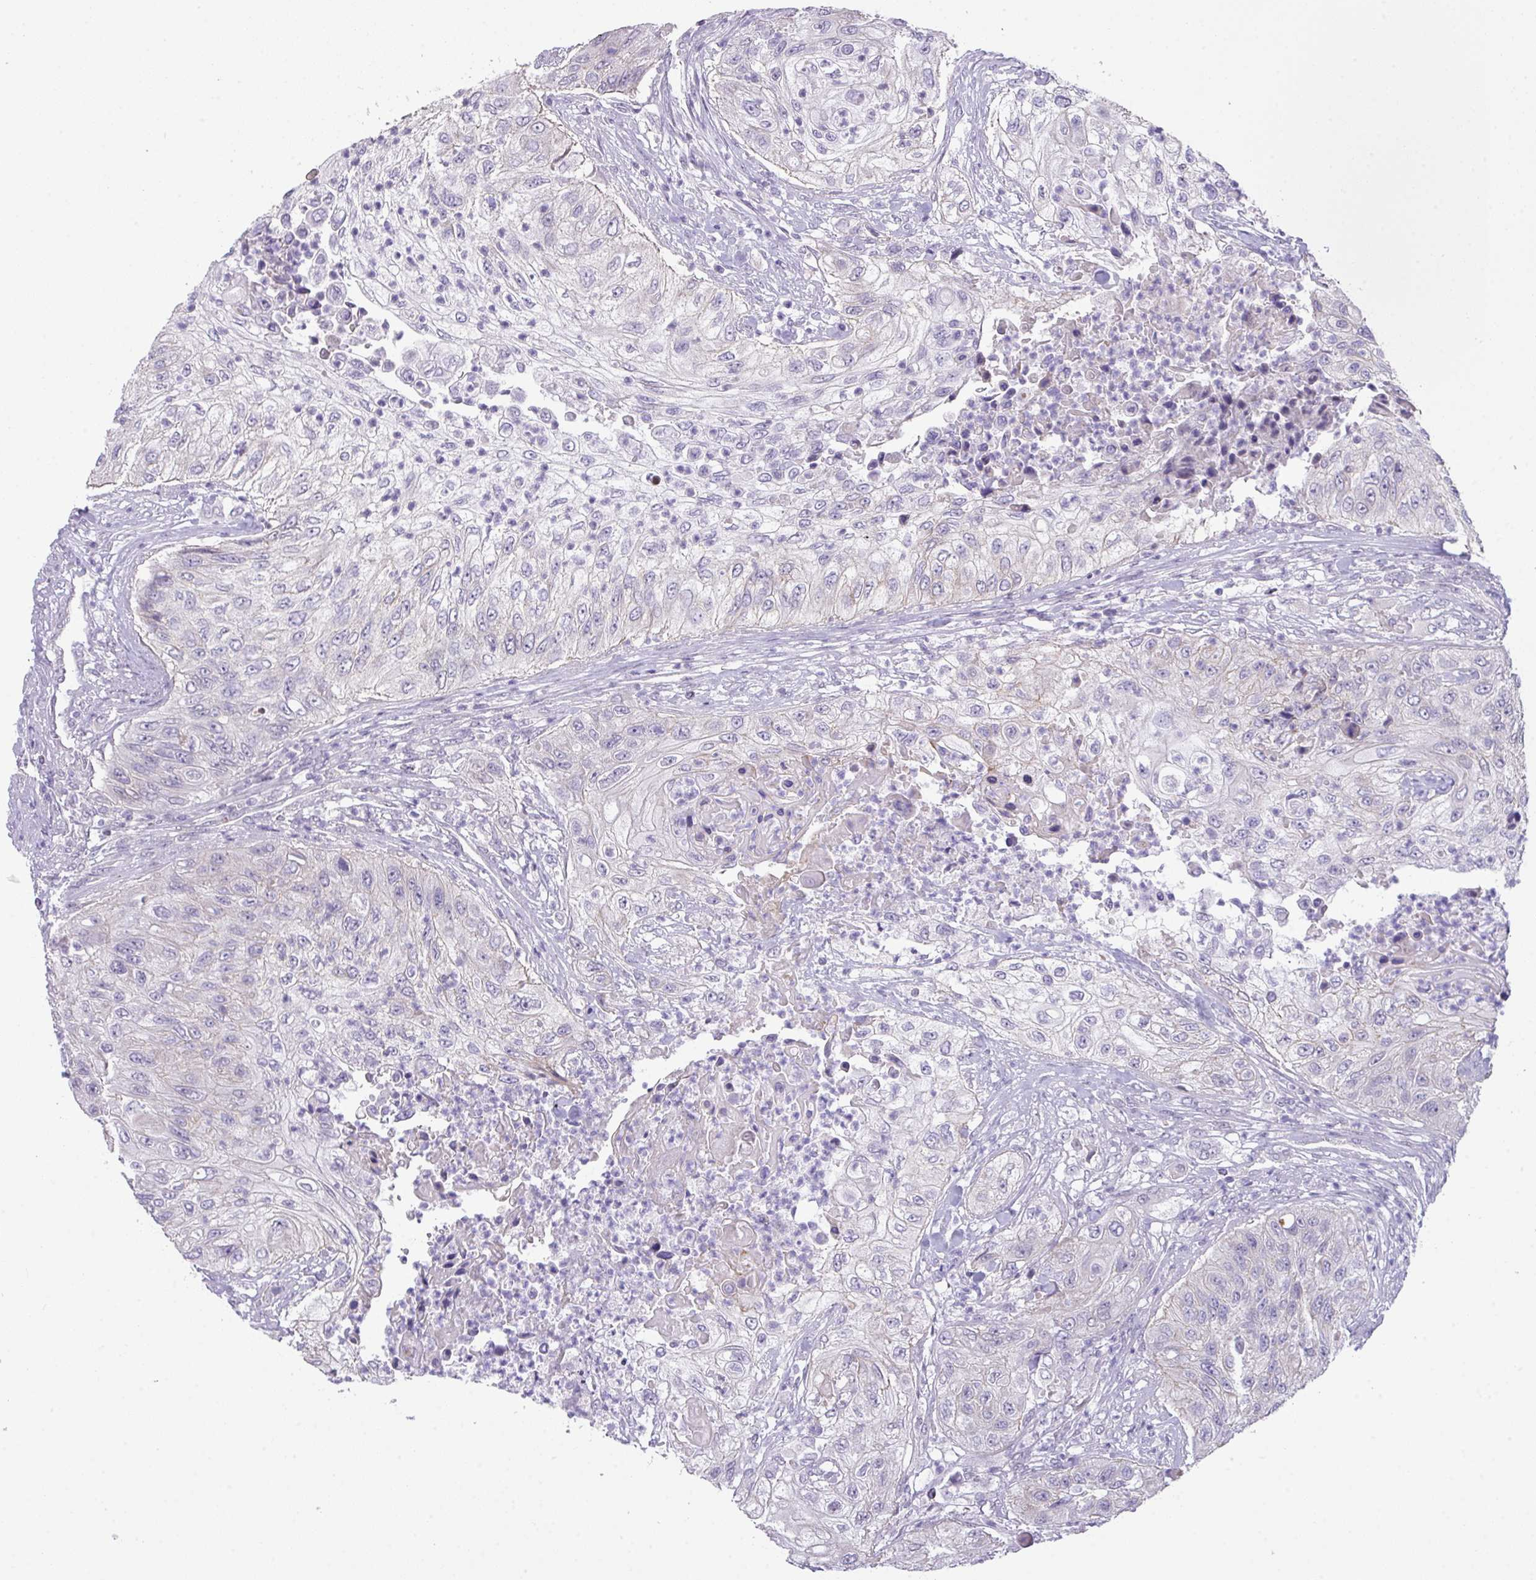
{"staining": {"intensity": "negative", "quantity": "none", "location": "none"}, "tissue": "urothelial cancer", "cell_type": "Tumor cells", "image_type": "cancer", "snomed": [{"axis": "morphology", "description": "Urothelial carcinoma, High grade"}, {"axis": "topography", "description": "Urinary bladder"}], "caption": "High power microscopy micrograph of an immunohistochemistry (IHC) photomicrograph of urothelial cancer, revealing no significant positivity in tumor cells.", "gene": "ANKRD13B", "patient": {"sex": "female", "age": 60}}